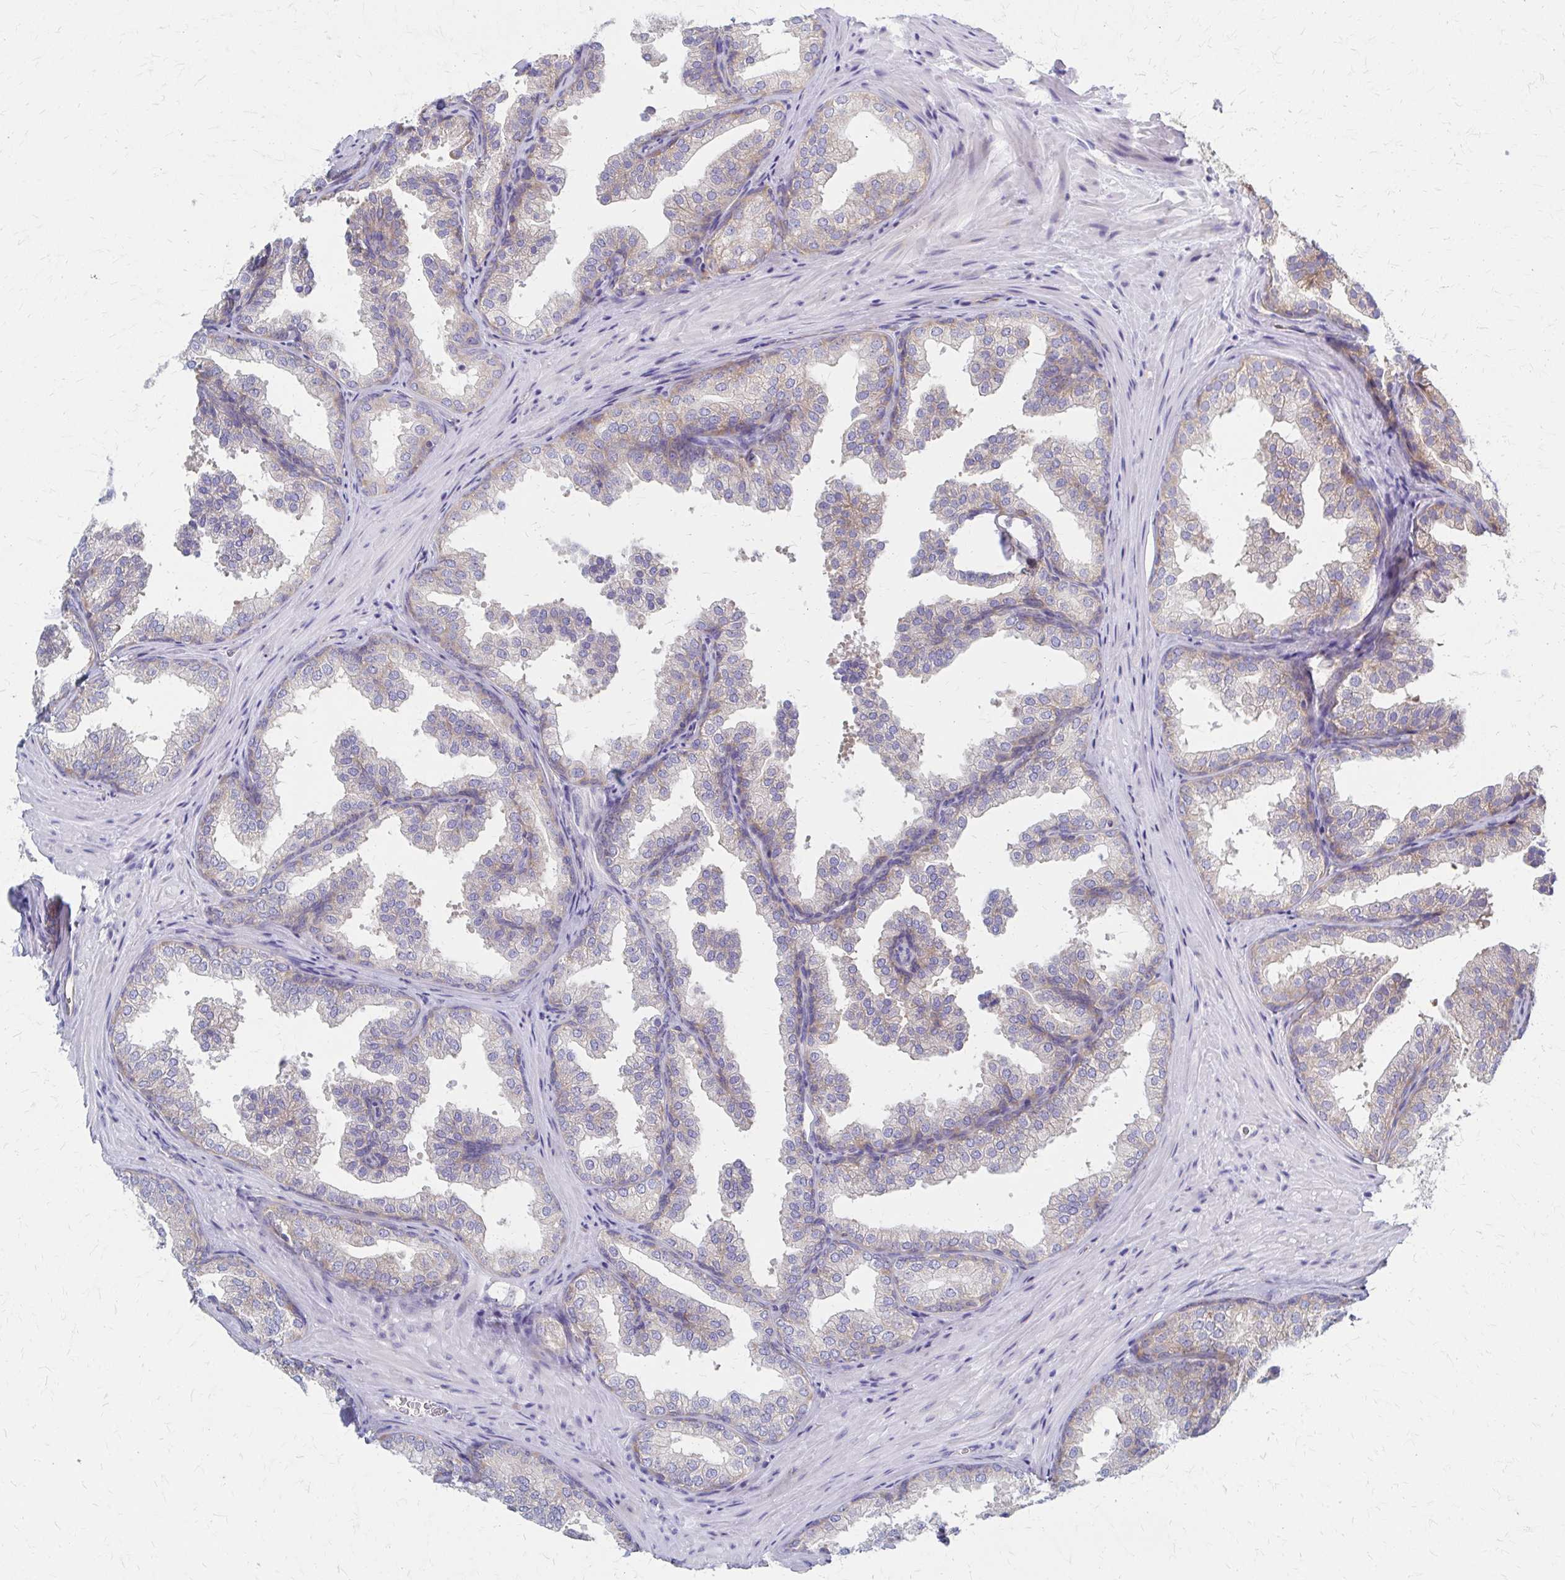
{"staining": {"intensity": "weak", "quantity": "<25%", "location": "cytoplasmic/membranous"}, "tissue": "prostate", "cell_type": "Glandular cells", "image_type": "normal", "snomed": [{"axis": "morphology", "description": "Normal tissue, NOS"}, {"axis": "topography", "description": "Prostate"}], "caption": "Glandular cells are negative for brown protein staining in unremarkable prostate. (Immunohistochemistry (ihc), brightfield microscopy, high magnification).", "gene": "RPL27A", "patient": {"sex": "male", "age": 37}}